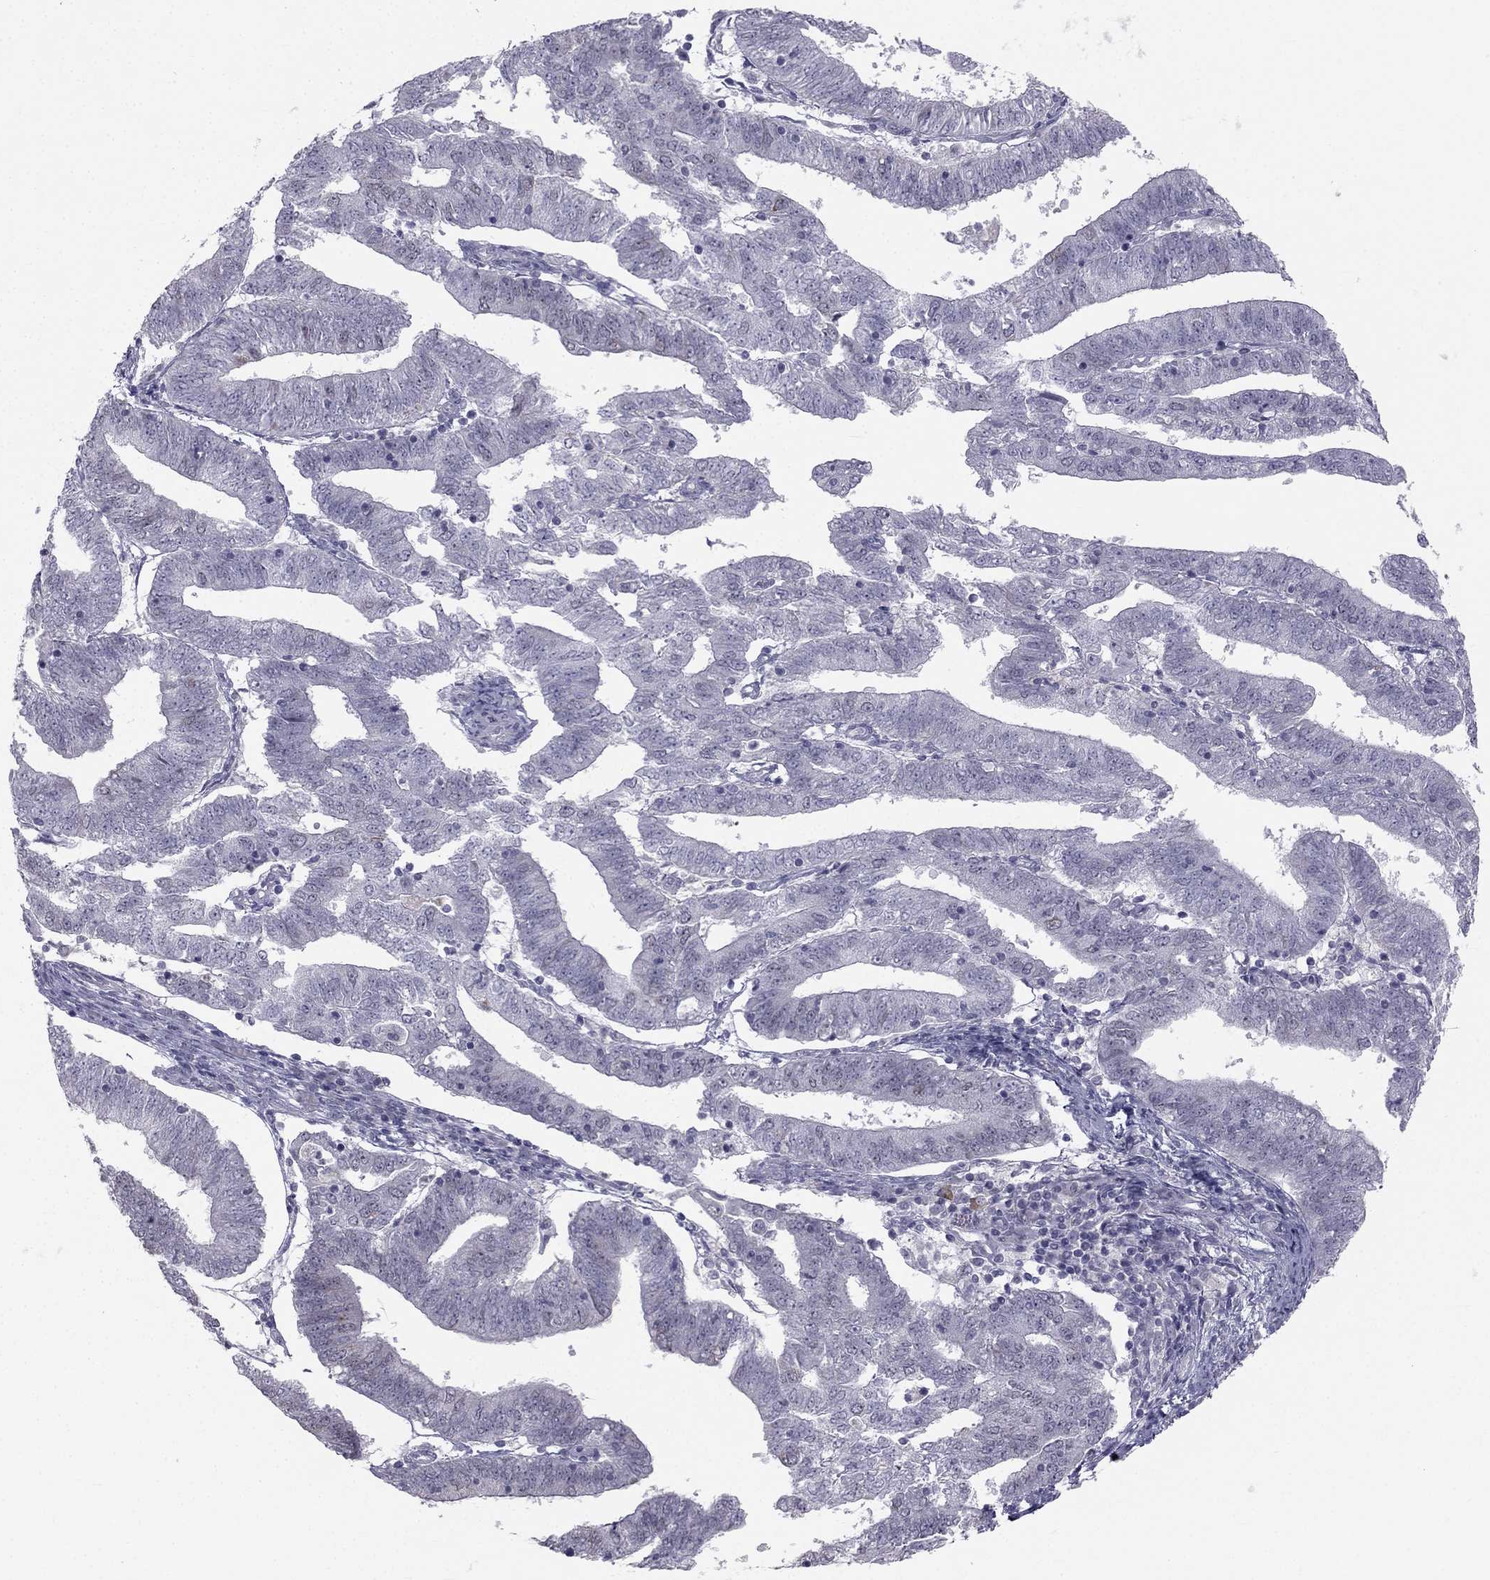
{"staining": {"intensity": "weak", "quantity": "<25%", "location": "nuclear"}, "tissue": "endometrial cancer", "cell_type": "Tumor cells", "image_type": "cancer", "snomed": [{"axis": "morphology", "description": "Adenocarcinoma, NOS"}, {"axis": "topography", "description": "Endometrium"}], "caption": "Immunohistochemistry image of neoplastic tissue: human endometrial cancer (adenocarcinoma) stained with DAB displays no significant protein expression in tumor cells.", "gene": "TRPS1", "patient": {"sex": "female", "age": 82}}